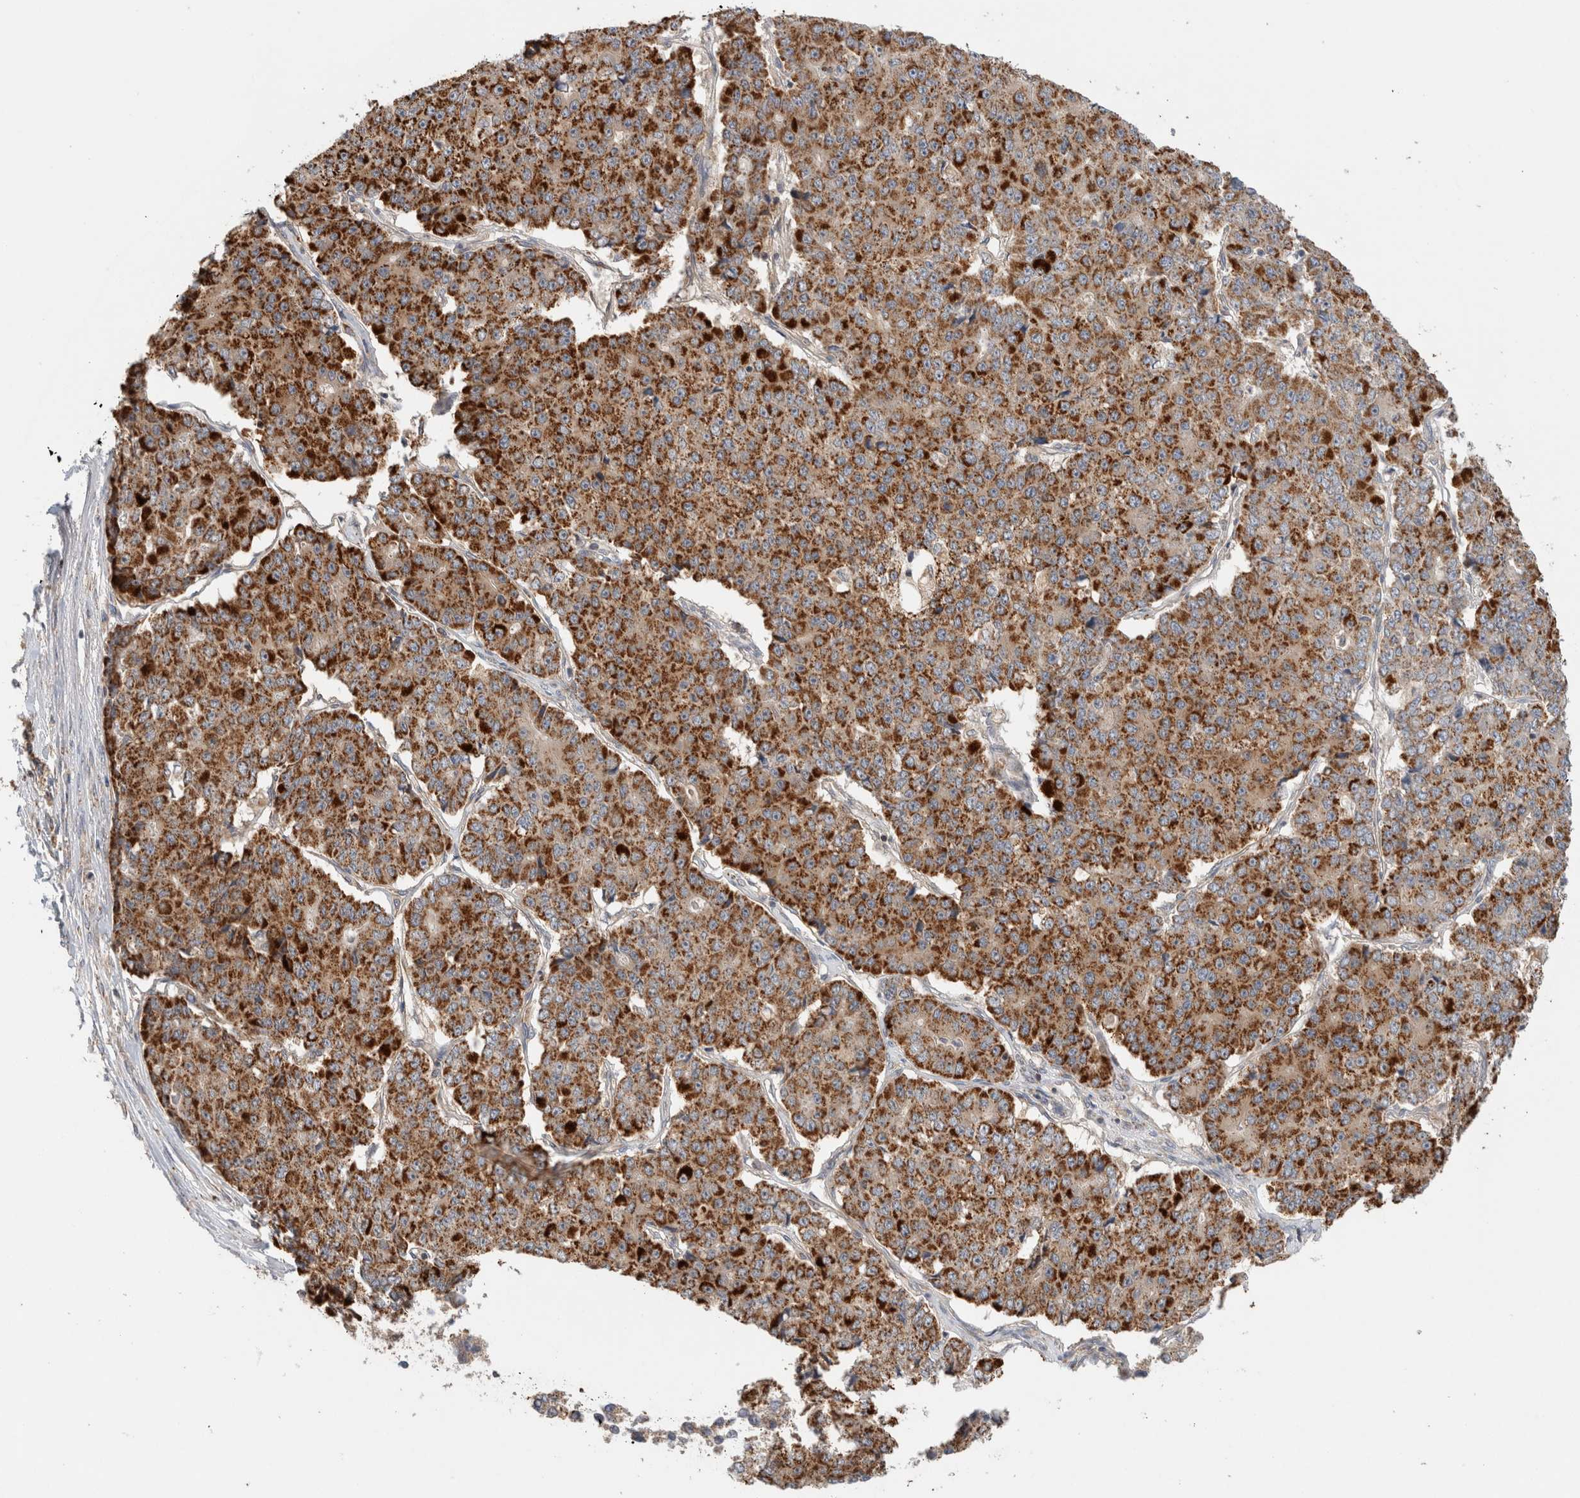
{"staining": {"intensity": "strong", "quantity": ">75%", "location": "cytoplasmic/membranous"}, "tissue": "pancreatic cancer", "cell_type": "Tumor cells", "image_type": "cancer", "snomed": [{"axis": "morphology", "description": "Adenocarcinoma, NOS"}, {"axis": "topography", "description": "Pancreas"}], "caption": "Protein staining of adenocarcinoma (pancreatic) tissue demonstrates strong cytoplasmic/membranous positivity in about >75% of tumor cells.", "gene": "AMPD1", "patient": {"sex": "male", "age": 50}}